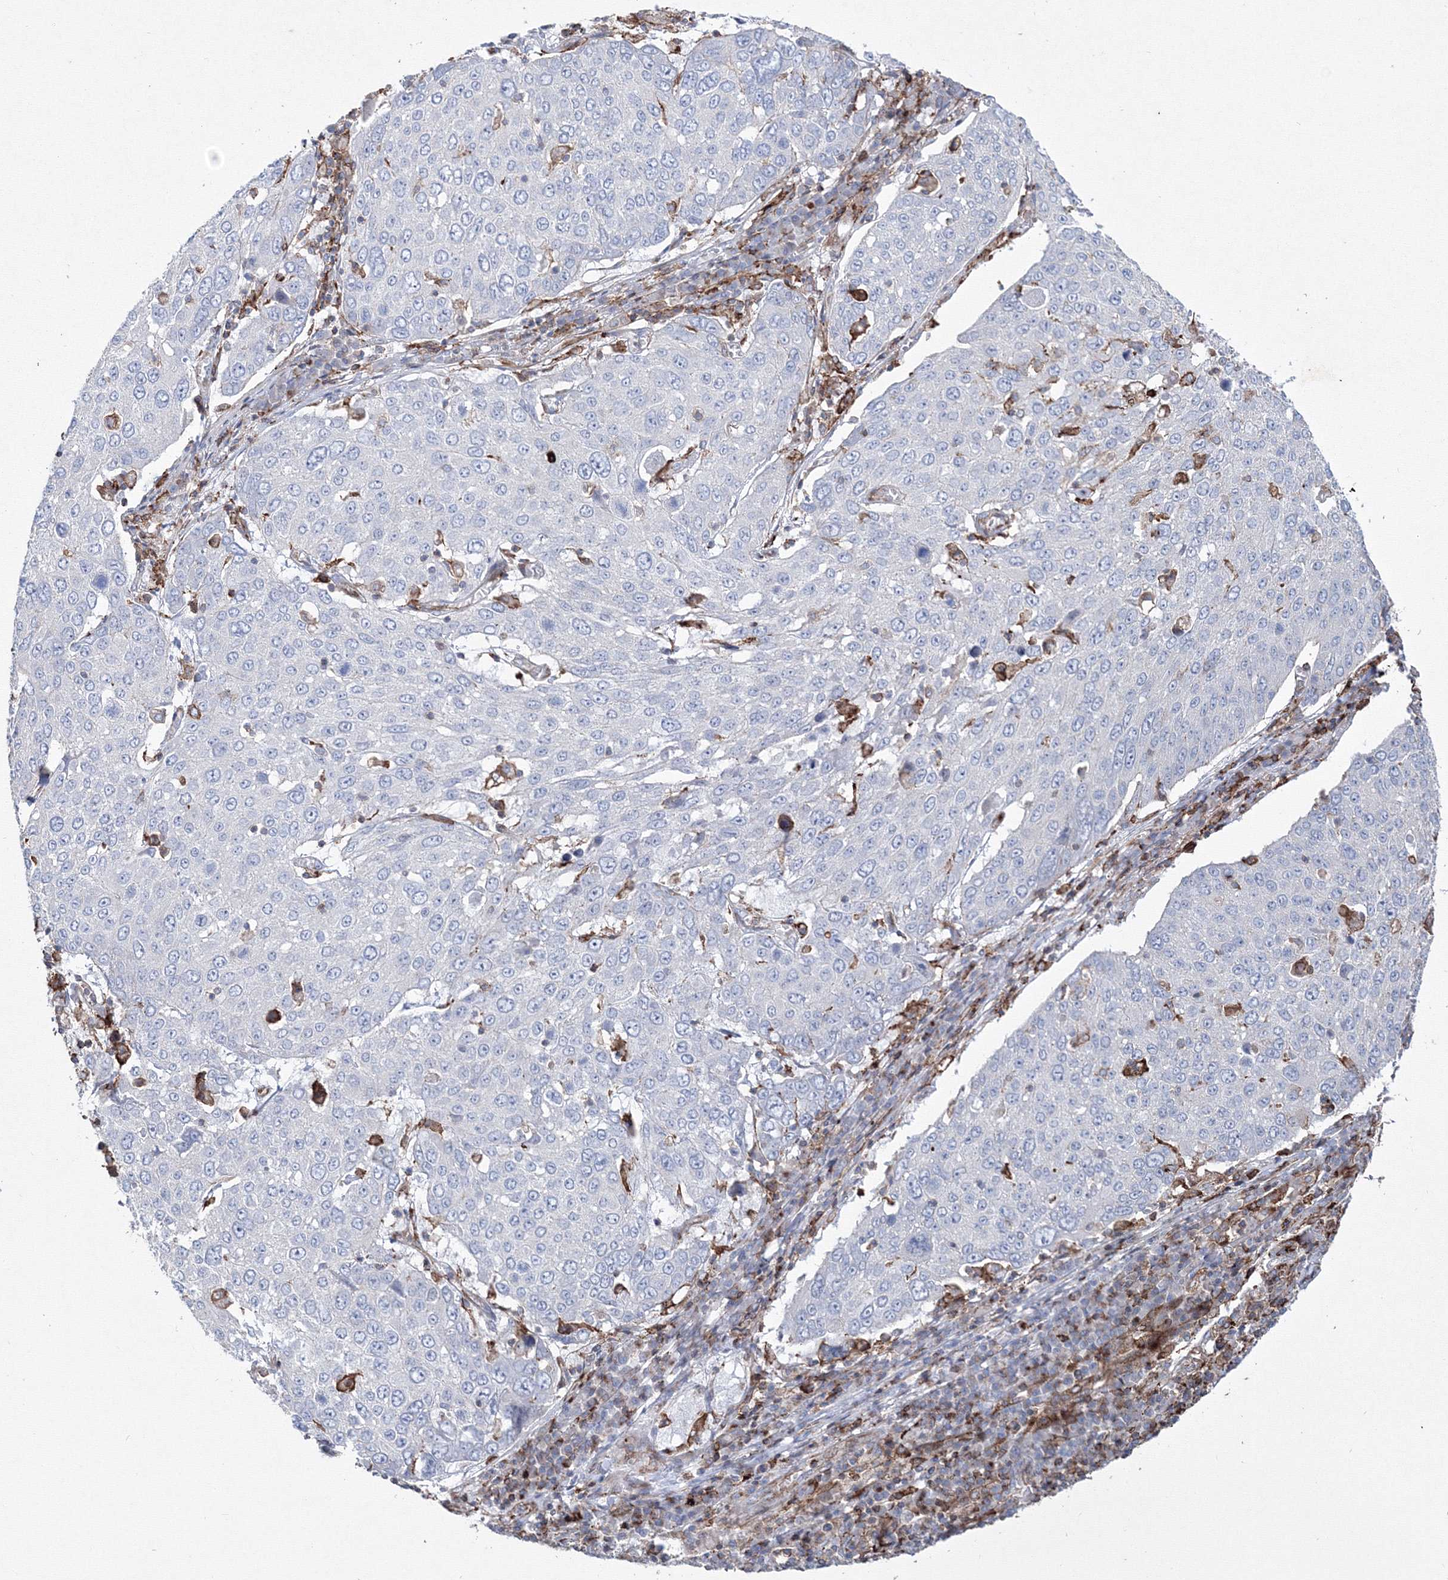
{"staining": {"intensity": "negative", "quantity": "none", "location": "none"}, "tissue": "lung cancer", "cell_type": "Tumor cells", "image_type": "cancer", "snomed": [{"axis": "morphology", "description": "Squamous cell carcinoma, NOS"}, {"axis": "topography", "description": "Lung"}], "caption": "Photomicrograph shows no protein expression in tumor cells of lung squamous cell carcinoma tissue.", "gene": "GPR82", "patient": {"sex": "male", "age": 65}}